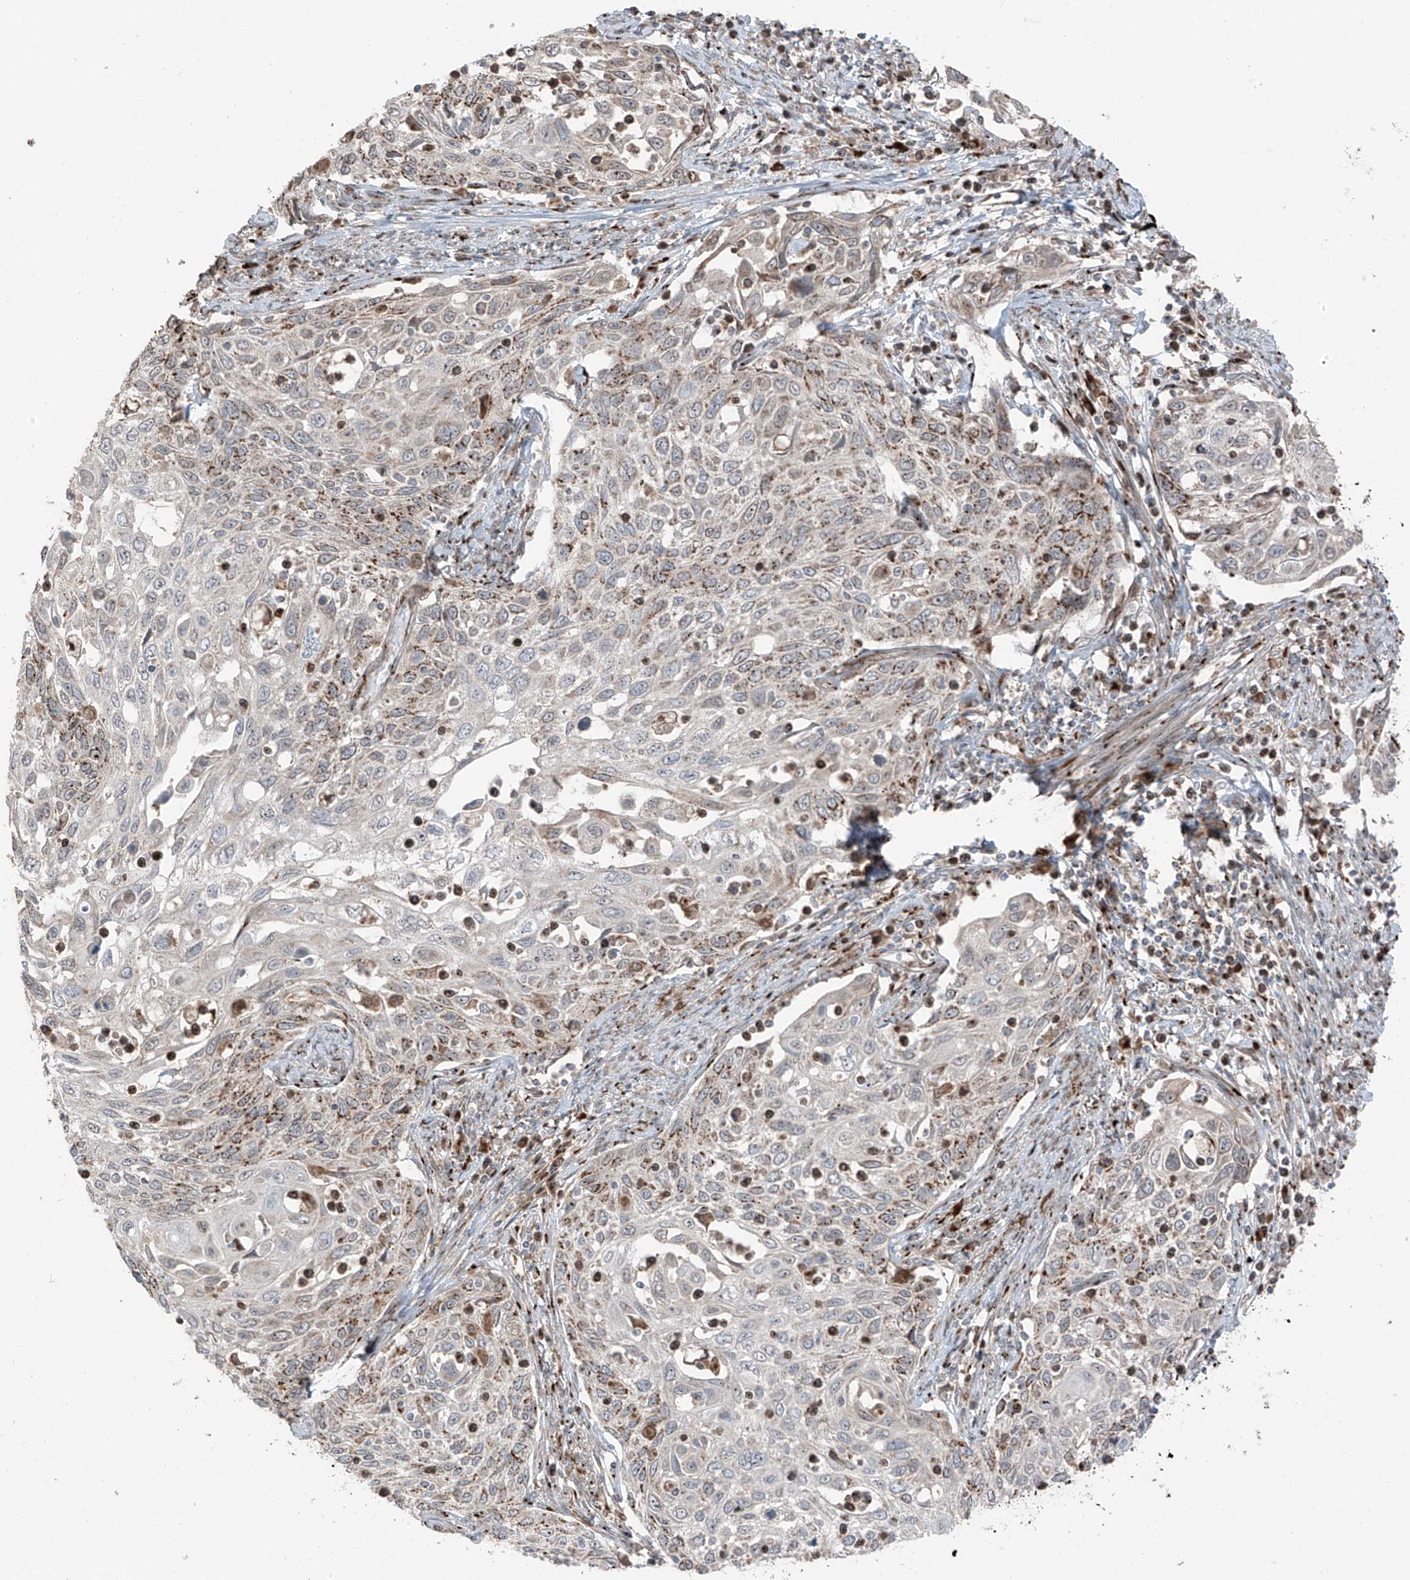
{"staining": {"intensity": "moderate", "quantity": "25%-75%", "location": "cytoplasmic/membranous"}, "tissue": "cervical cancer", "cell_type": "Tumor cells", "image_type": "cancer", "snomed": [{"axis": "morphology", "description": "Squamous cell carcinoma, NOS"}, {"axis": "topography", "description": "Cervix"}], "caption": "Approximately 25%-75% of tumor cells in human cervical cancer exhibit moderate cytoplasmic/membranous protein positivity as visualized by brown immunohistochemical staining.", "gene": "ERLEC1", "patient": {"sex": "female", "age": 70}}